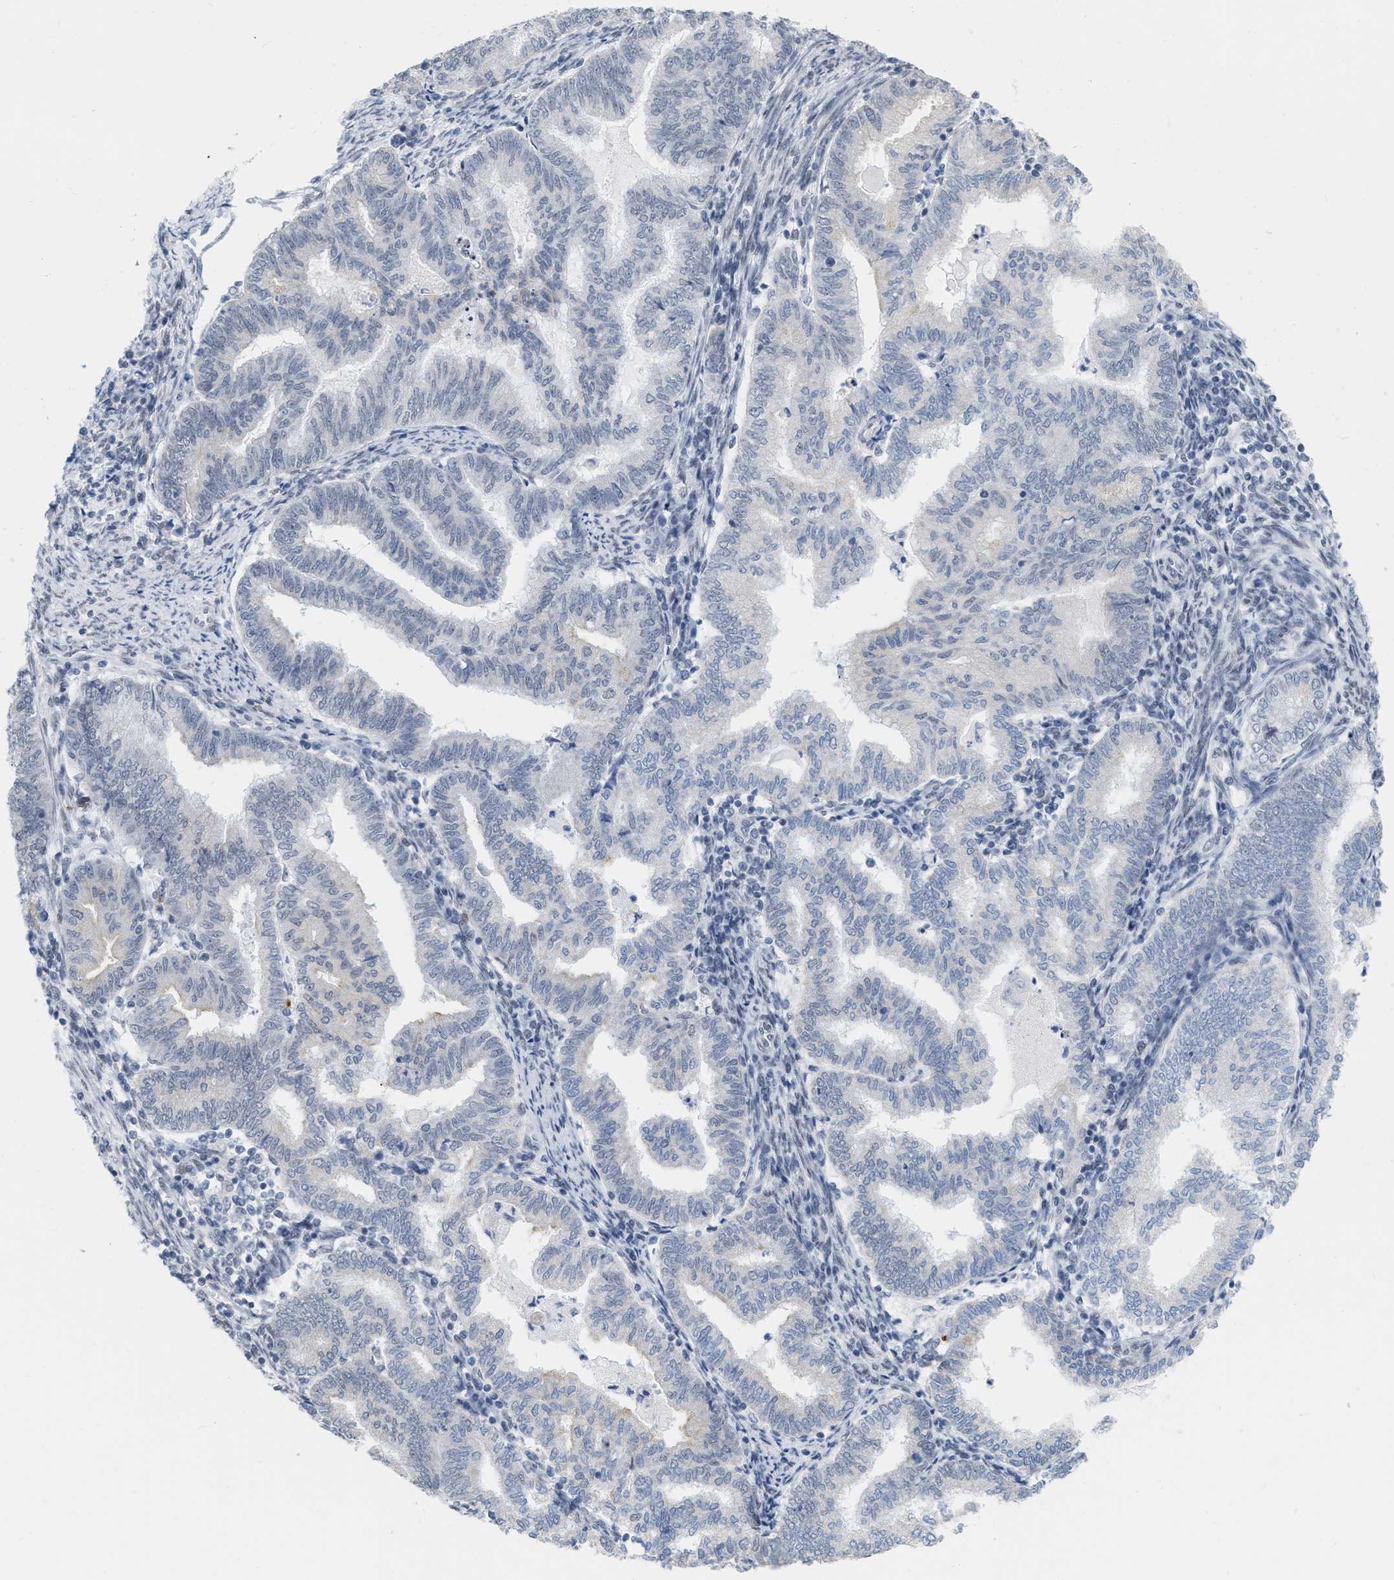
{"staining": {"intensity": "negative", "quantity": "none", "location": "none"}, "tissue": "endometrial cancer", "cell_type": "Tumor cells", "image_type": "cancer", "snomed": [{"axis": "morphology", "description": "Polyp, NOS"}, {"axis": "morphology", "description": "Adenocarcinoma, NOS"}, {"axis": "morphology", "description": "Adenoma, NOS"}, {"axis": "topography", "description": "Endometrium"}], "caption": "An IHC histopathology image of adenocarcinoma (endometrial) is shown. There is no staining in tumor cells of adenocarcinoma (endometrial).", "gene": "XIRP1", "patient": {"sex": "female", "age": 79}}